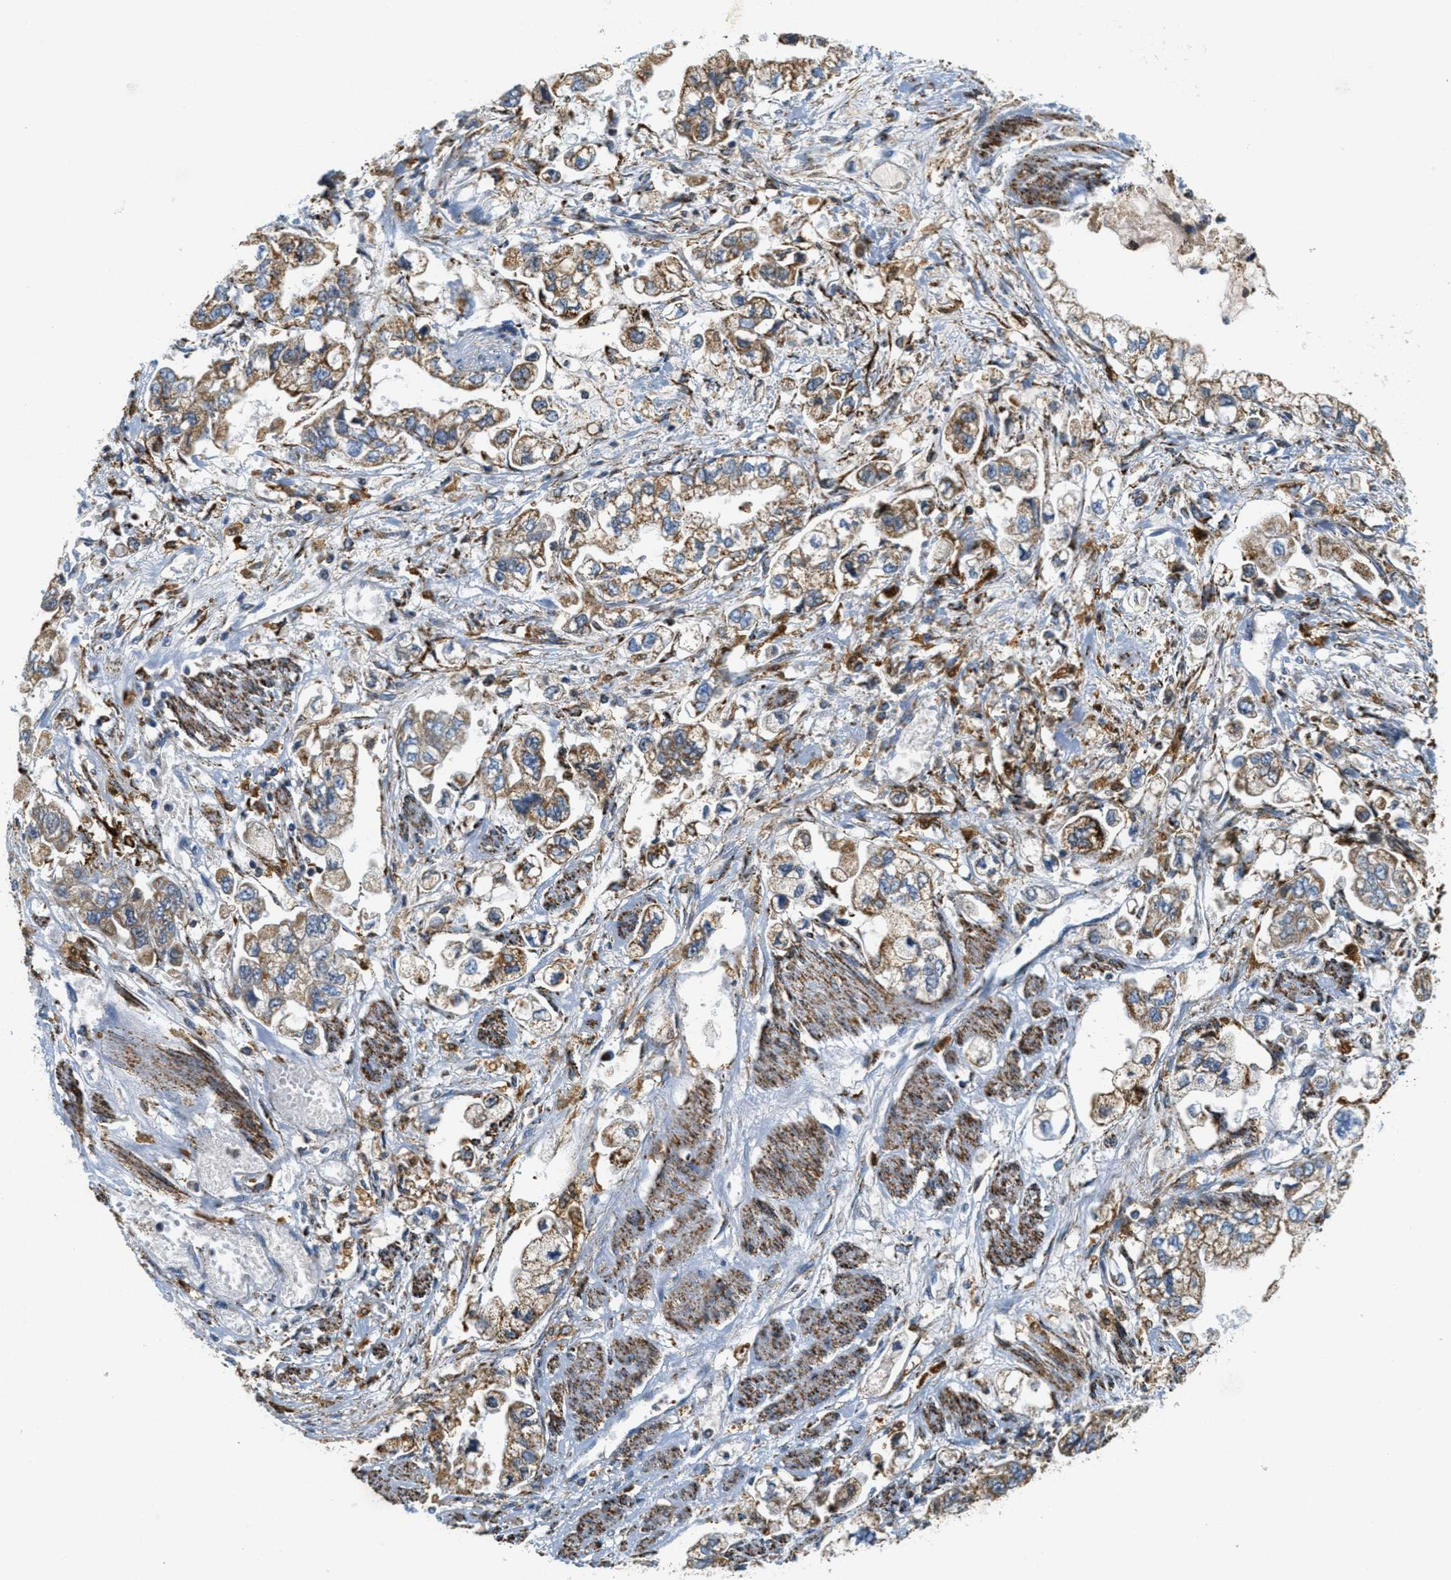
{"staining": {"intensity": "moderate", "quantity": ">75%", "location": "cytoplasmic/membranous"}, "tissue": "stomach cancer", "cell_type": "Tumor cells", "image_type": "cancer", "snomed": [{"axis": "morphology", "description": "Normal tissue, NOS"}, {"axis": "morphology", "description": "Adenocarcinoma, NOS"}, {"axis": "topography", "description": "Stomach"}], "caption": "Brown immunohistochemical staining in adenocarcinoma (stomach) reveals moderate cytoplasmic/membranous positivity in approximately >75% of tumor cells. (IHC, brightfield microscopy, high magnification).", "gene": "HLCS", "patient": {"sex": "male", "age": 62}}